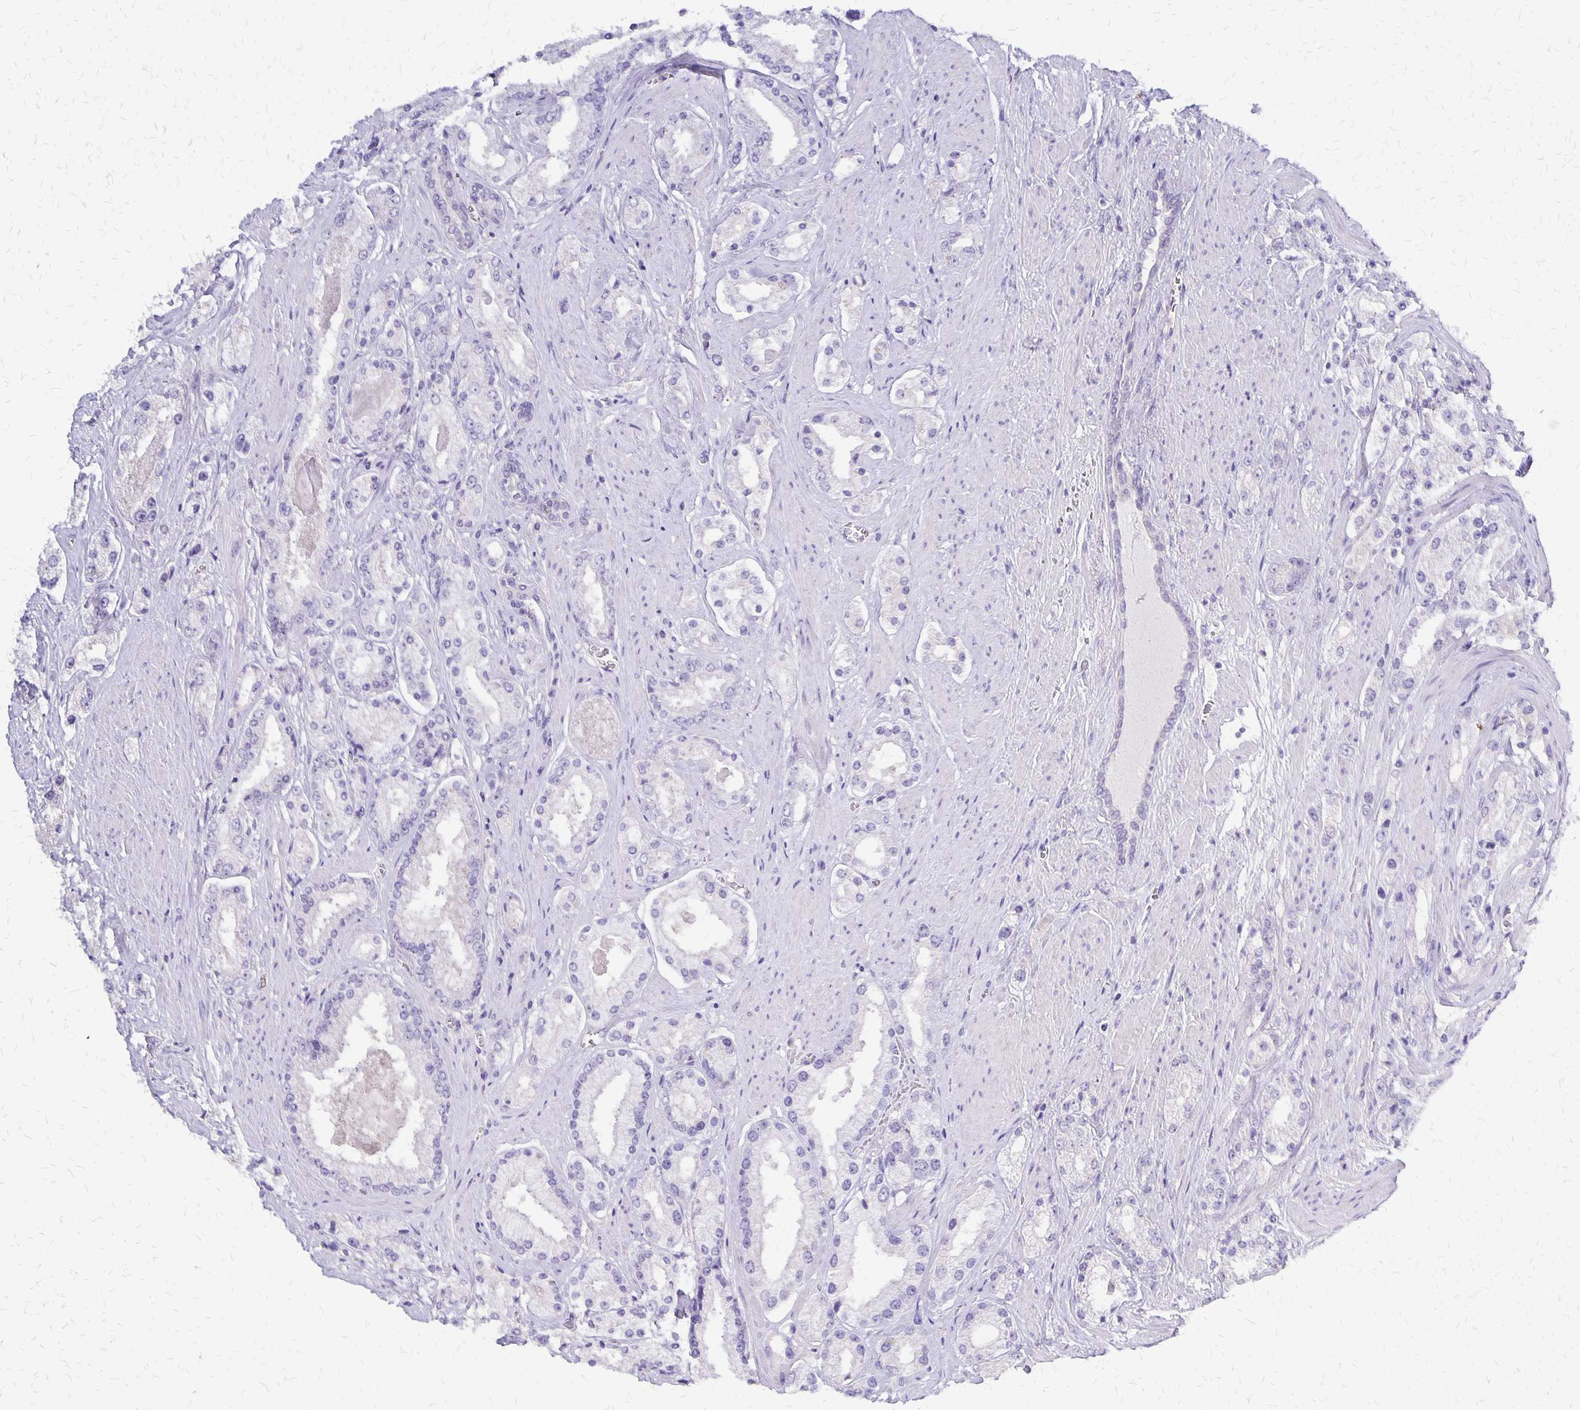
{"staining": {"intensity": "negative", "quantity": "none", "location": "none"}, "tissue": "prostate cancer", "cell_type": "Tumor cells", "image_type": "cancer", "snomed": [{"axis": "morphology", "description": "Adenocarcinoma, High grade"}, {"axis": "topography", "description": "Prostate"}], "caption": "Histopathology image shows no significant protein staining in tumor cells of prostate cancer.", "gene": "SI", "patient": {"sex": "male", "age": 67}}